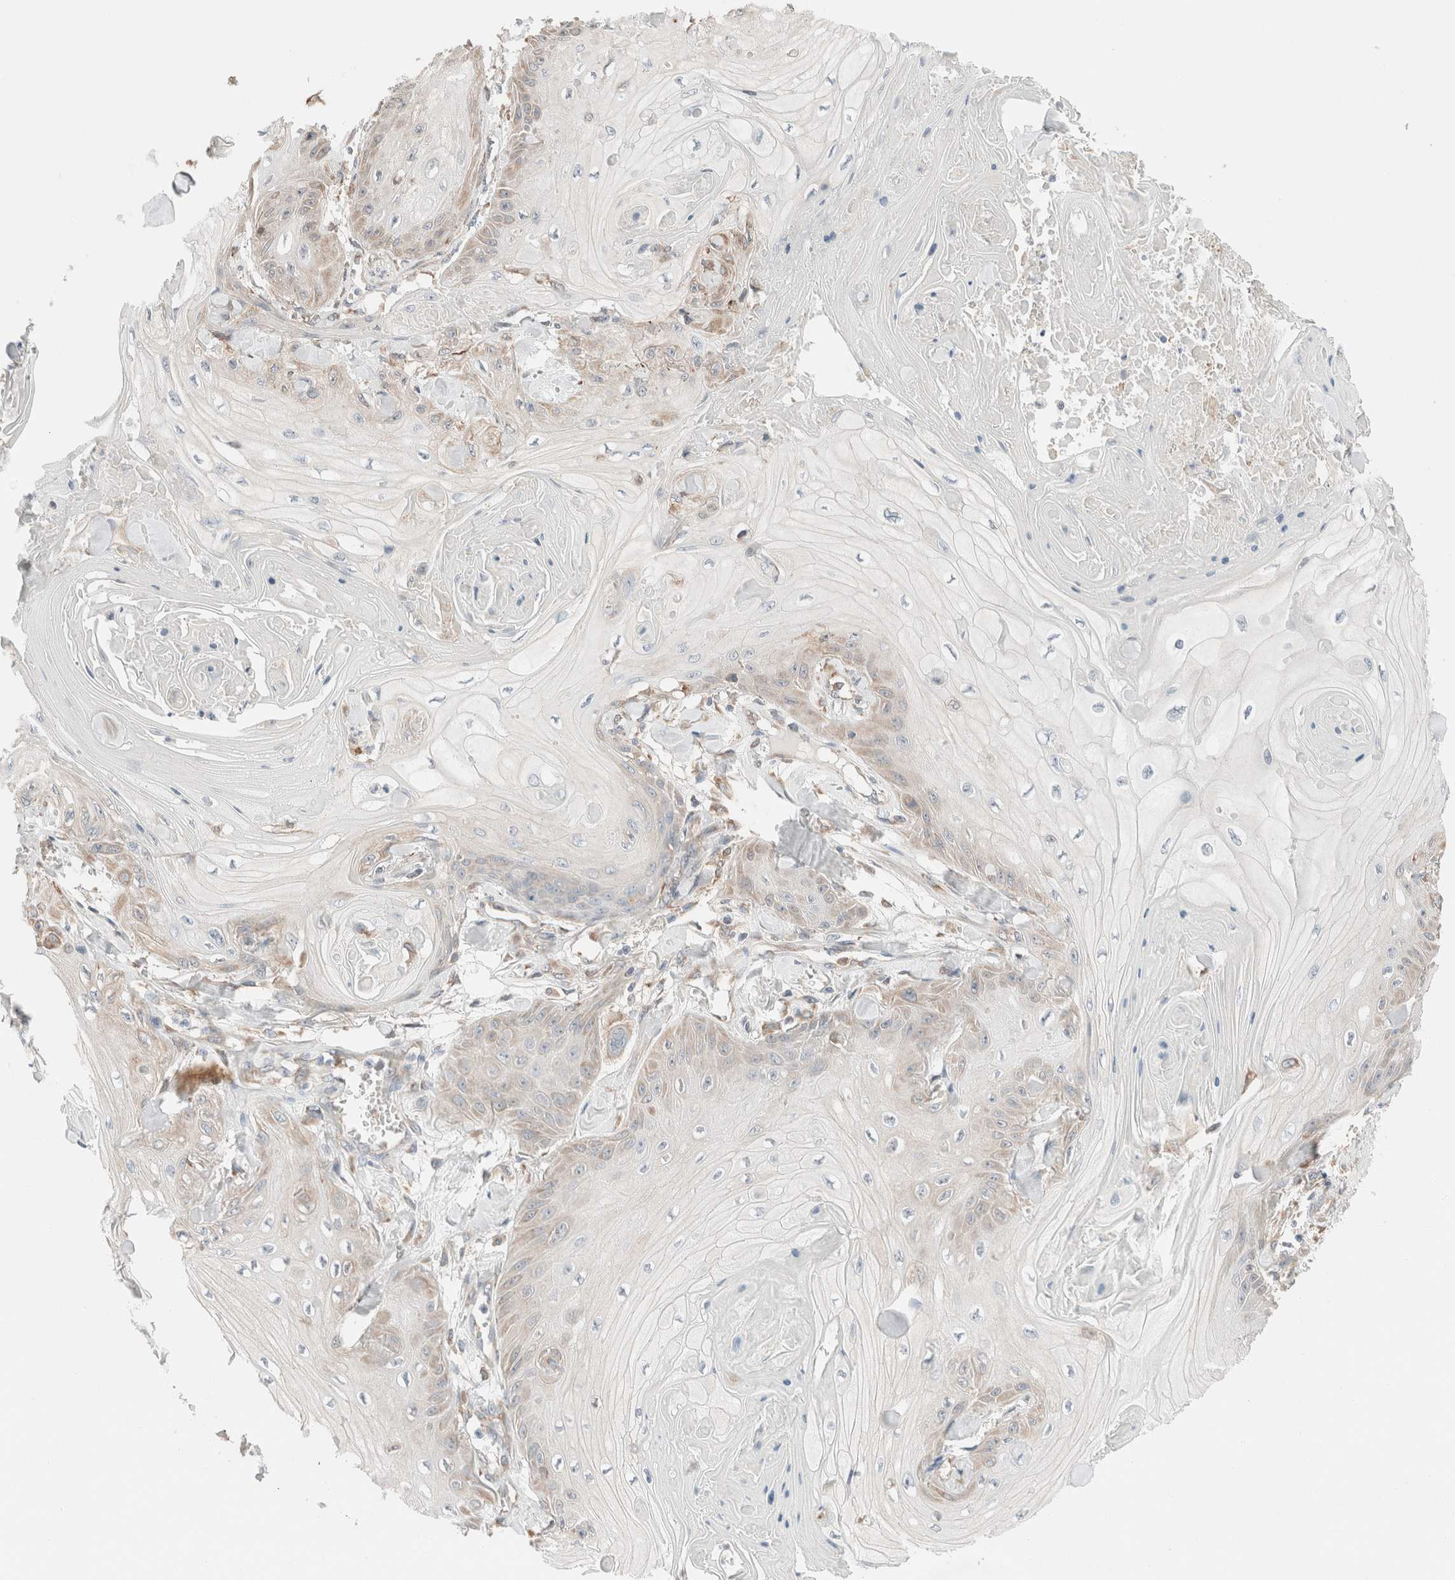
{"staining": {"intensity": "weak", "quantity": "<25%", "location": "cytoplasmic/membranous"}, "tissue": "skin cancer", "cell_type": "Tumor cells", "image_type": "cancer", "snomed": [{"axis": "morphology", "description": "Squamous cell carcinoma, NOS"}, {"axis": "topography", "description": "Skin"}], "caption": "Immunohistochemistry (IHC) image of neoplastic tissue: skin cancer stained with DAB exhibits no significant protein positivity in tumor cells.", "gene": "PCM1", "patient": {"sex": "male", "age": 74}}